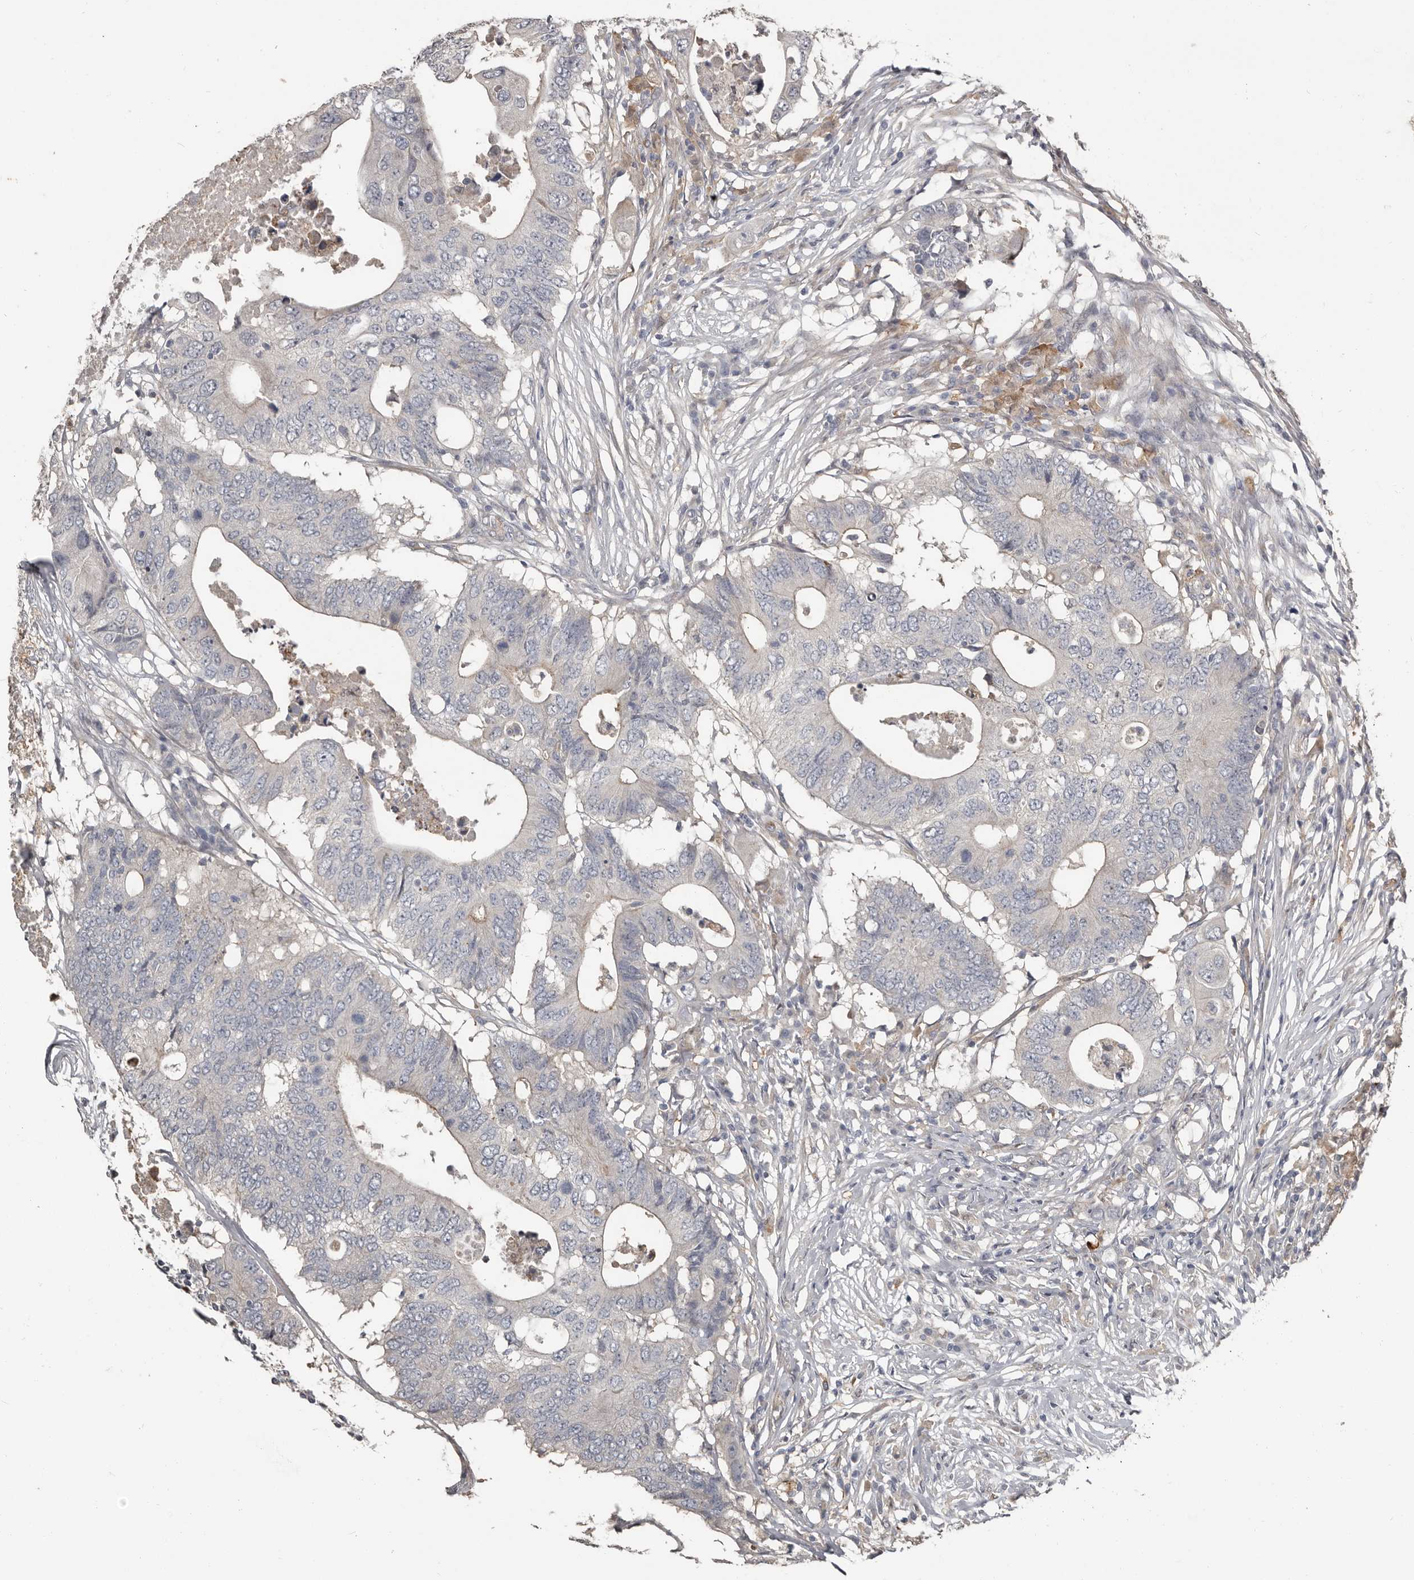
{"staining": {"intensity": "negative", "quantity": "none", "location": "none"}, "tissue": "colorectal cancer", "cell_type": "Tumor cells", "image_type": "cancer", "snomed": [{"axis": "morphology", "description": "Adenocarcinoma, NOS"}, {"axis": "topography", "description": "Colon"}], "caption": "Immunohistochemistry (IHC) photomicrograph of neoplastic tissue: human adenocarcinoma (colorectal) stained with DAB (3,3'-diaminobenzidine) exhibits no significant protein staining in tumor cells.", "gene": "KCNJ8", "patient": {"sex": "male", "age": 71}}